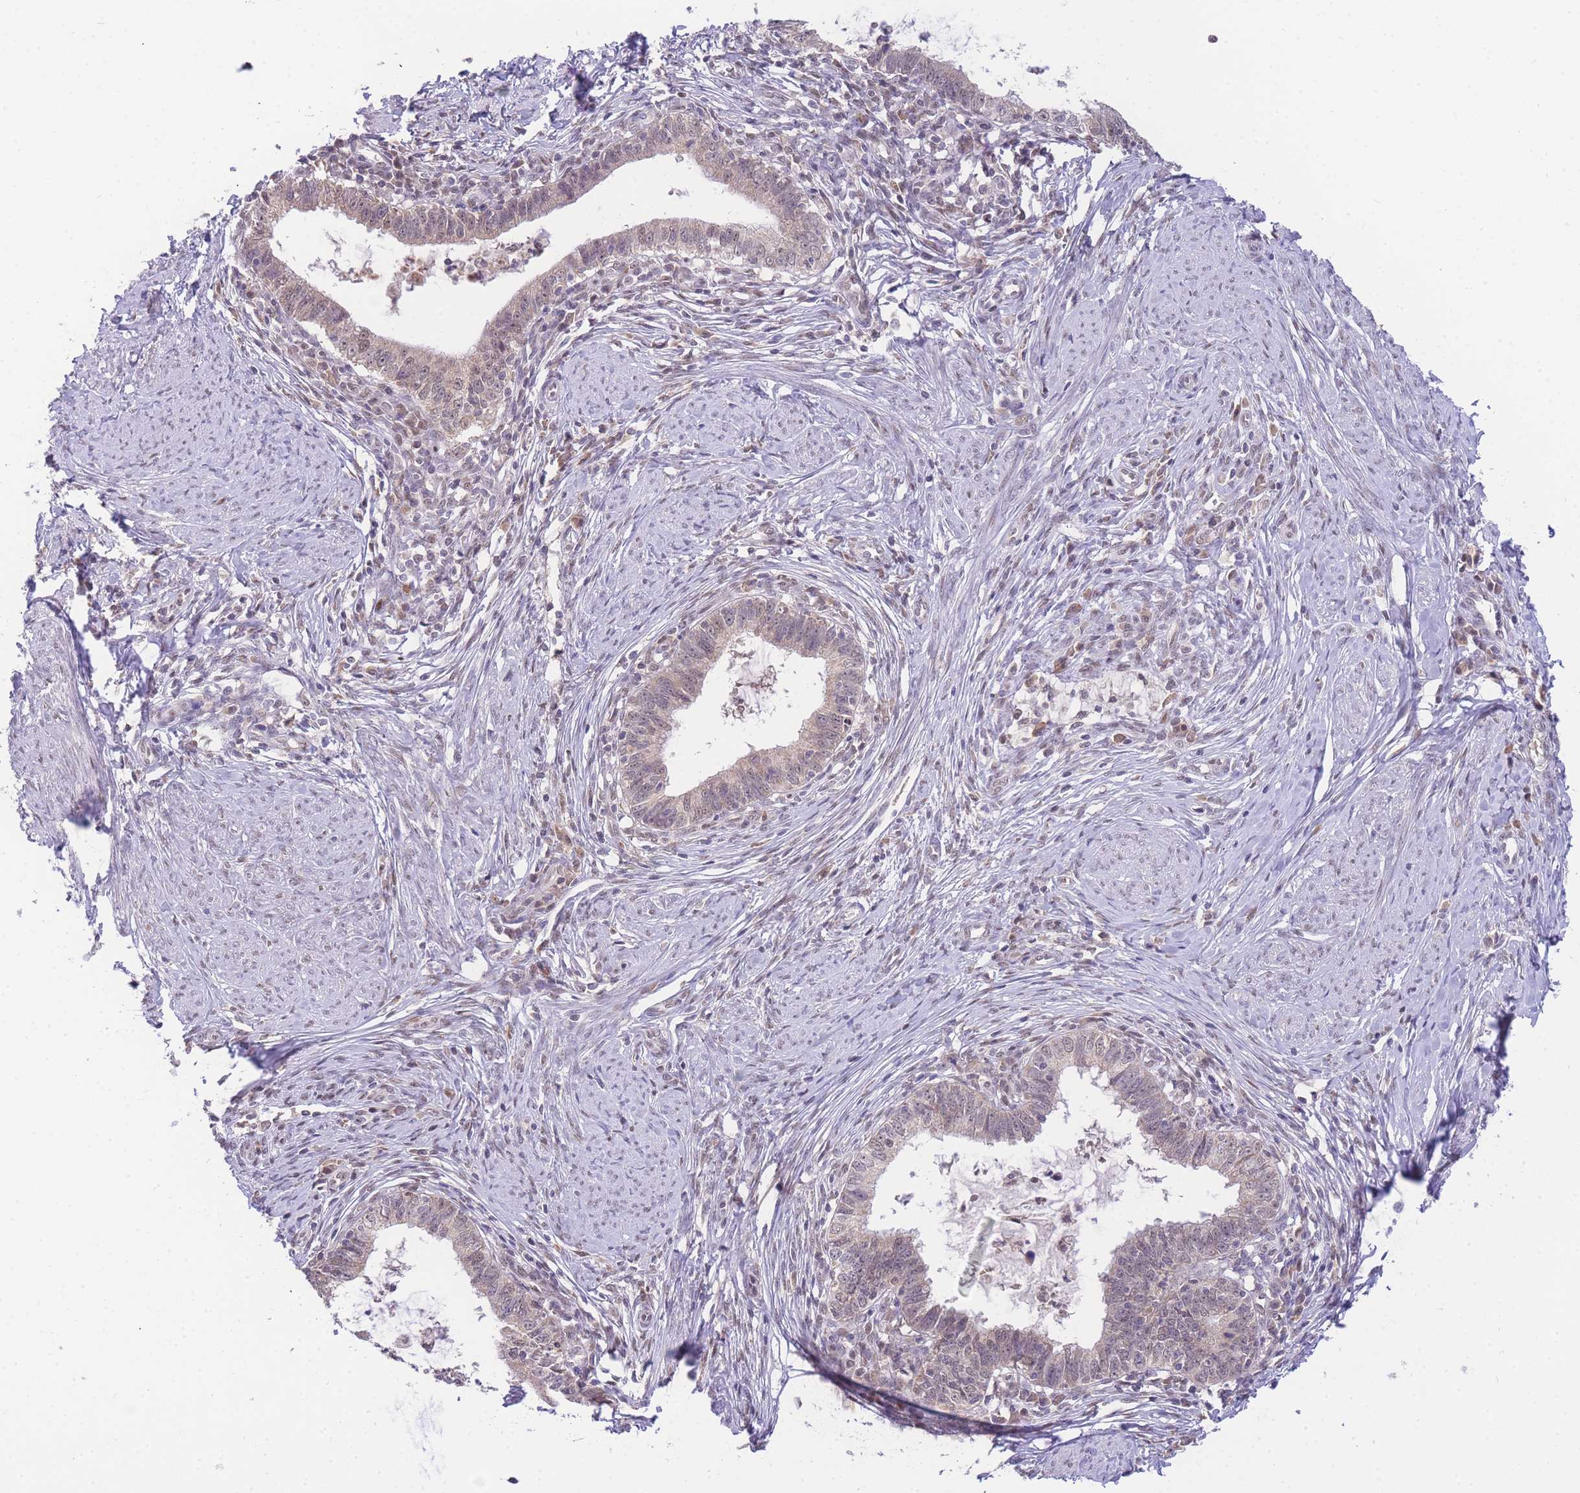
{"staining": {"intensity": "weak", "quantity": ">75%", "location": "nuclear"}, "tissue": "cervical cancer", "cell_type": "Tumor cells", "image_type": "cancer", "snomed": [{"axis": "morphology", "description": "Adenocarcinoma, NOS"}, {"axis": "topography", "description": "Cervix"}], "caption": "Immunohistochemical staining of human cervical adenocarcinoma displays weak nuclear protein positivity in approximately >75% of tumor cells.", "gene": "PUS10", "patient": {"sex": "female", "age": 36}}